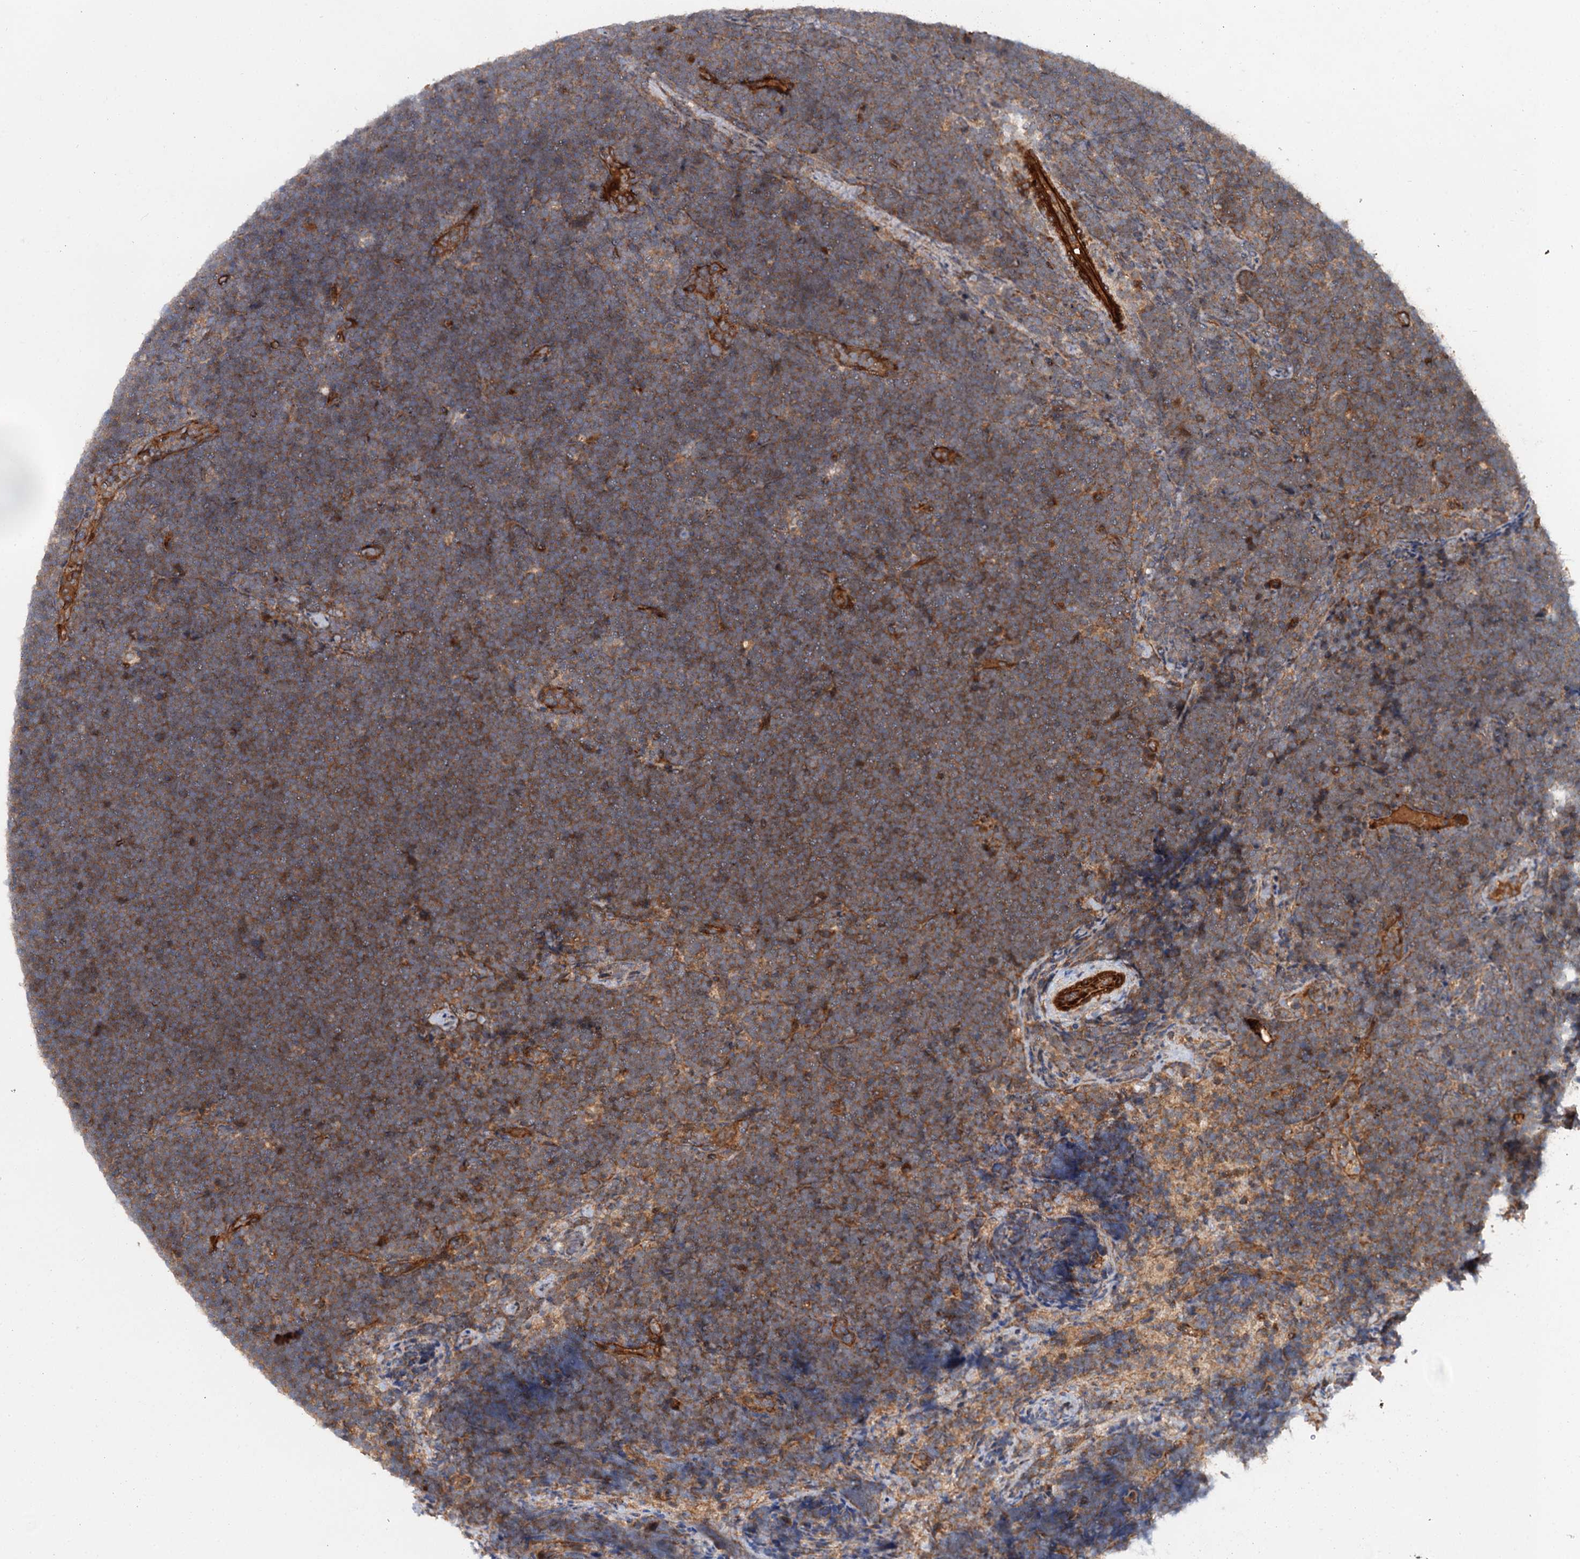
{"staining": {"intensity": "moderate", "quantity": "<25%", "location": "cytoplasmic/membranous"}, "tissue": "lymphoma", "cell_type": "Tumor cells", "image_type": "cancer", "snomed": [{"axis": "morphology", "description": "Malignant lymphoma, non-Hodgkin's type, High grade"}, {"axis": "topography", "description": "Lymph node"}], "caption": "Immunohistochemical staining of human high-grade malignant lymphoma, non-Hodgkin's type exhibits low levels of moderate cytoplasmic/membranous protein staining in about <25% of tumor cells. (Stains: DAB (3,3'-diaminobenzidine) in brown, nuclei in blue, Microscopy: brightfield microscopy at high magnification).", "gene": "ADGRG4", "patient": {"sex": "male", "age": 13}}